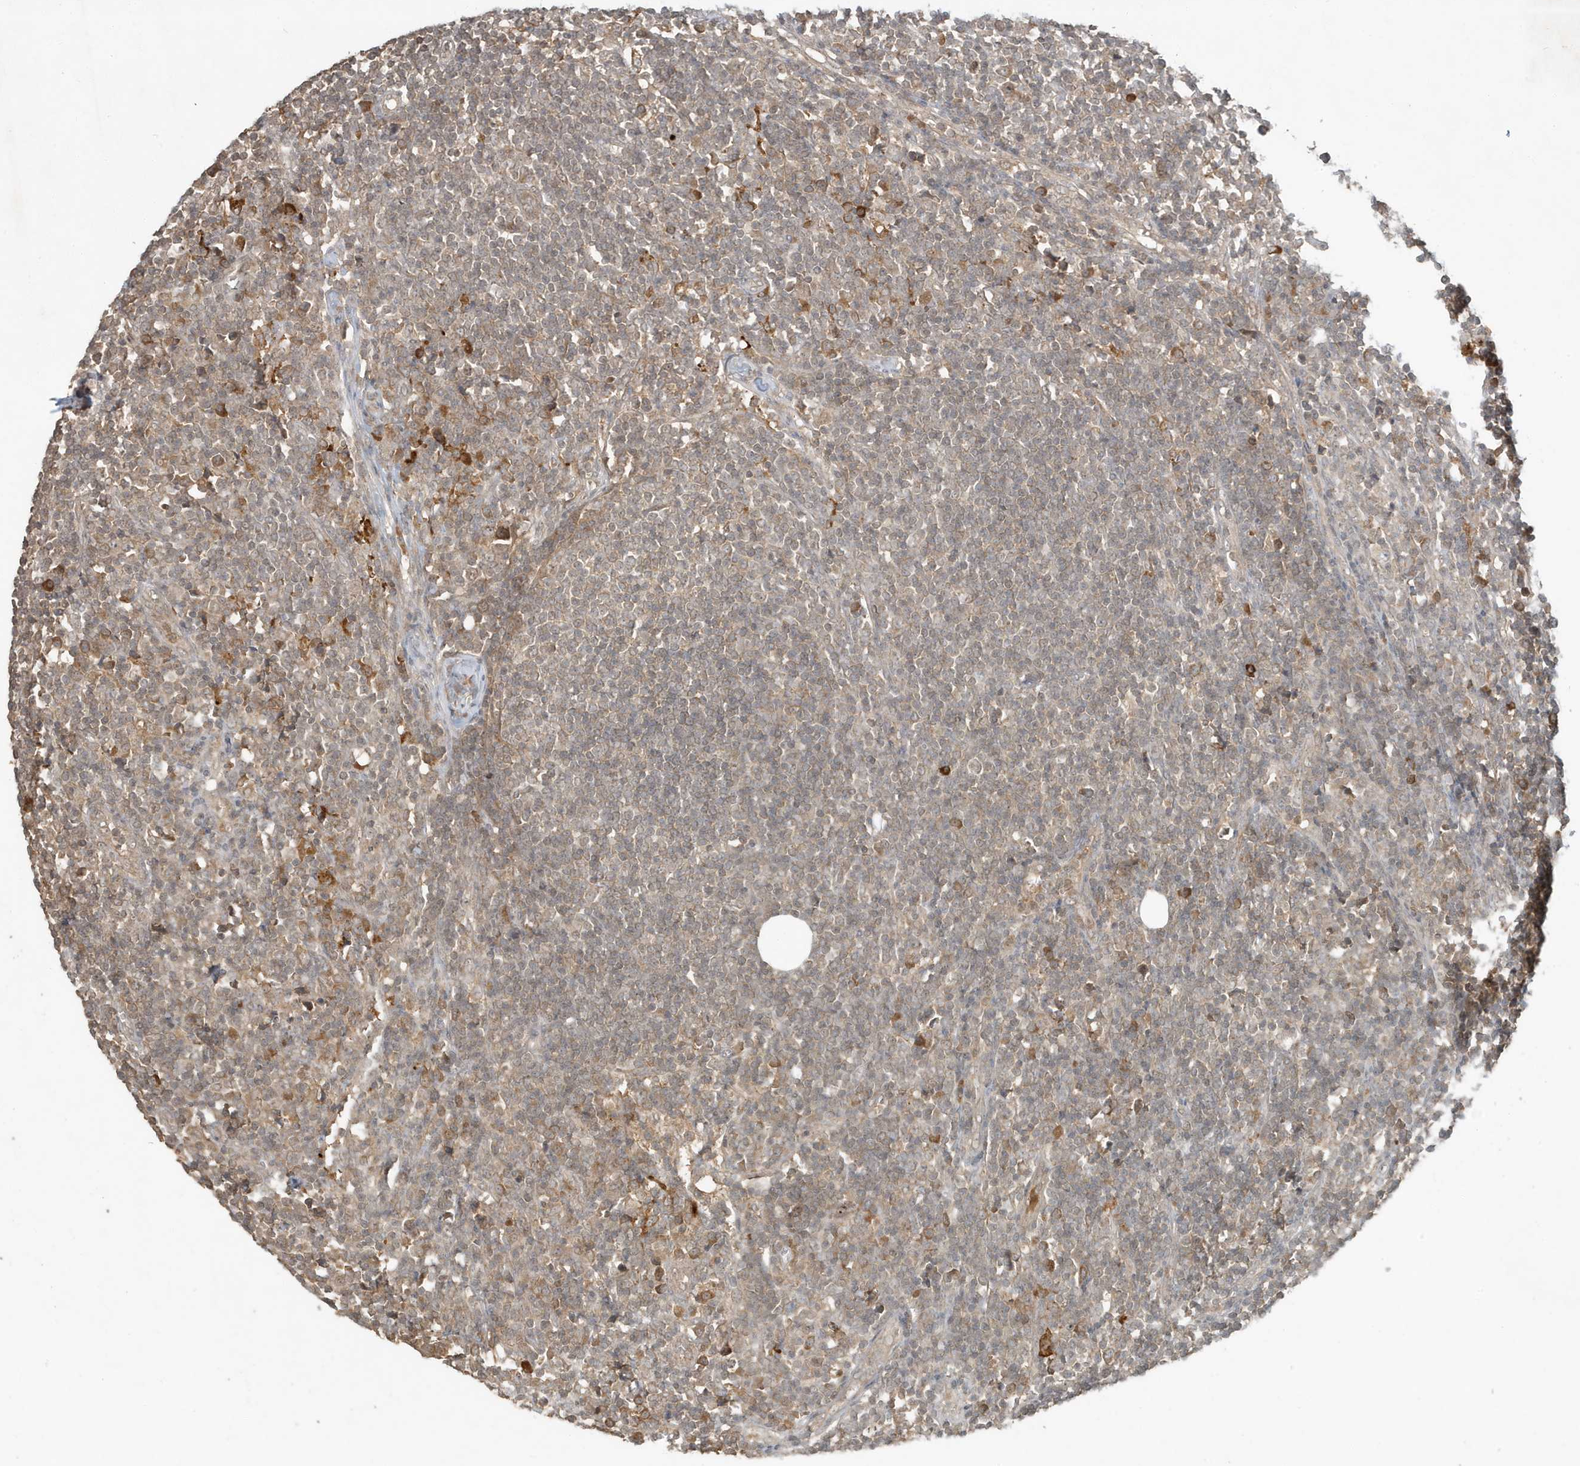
{"staining": {"intensity": "moderate", "quantity": "25%-75%", "location": "cytoplasmic/membranous"}, "tissue": "lymph node", "cell_type": "Germinal center cells", "image_type": "normal", "snomed": [{"axis": "morphology", "description": "Normal tissue, NOS"}, {"axis": "morphology", "description": "Squamous cell carcinoma, metastatic, NOS"}, {"axis": "topography", "description": "Lymph node"}], "caption": "This is an image of immunohistochemistry (IHC) staining of benign lymph node, which shows moderate positivity in the cytoplasmic/membranous of germinal center cells.", "gene": "ABCB9", "patient": {"sex": "male", "age": 73}}